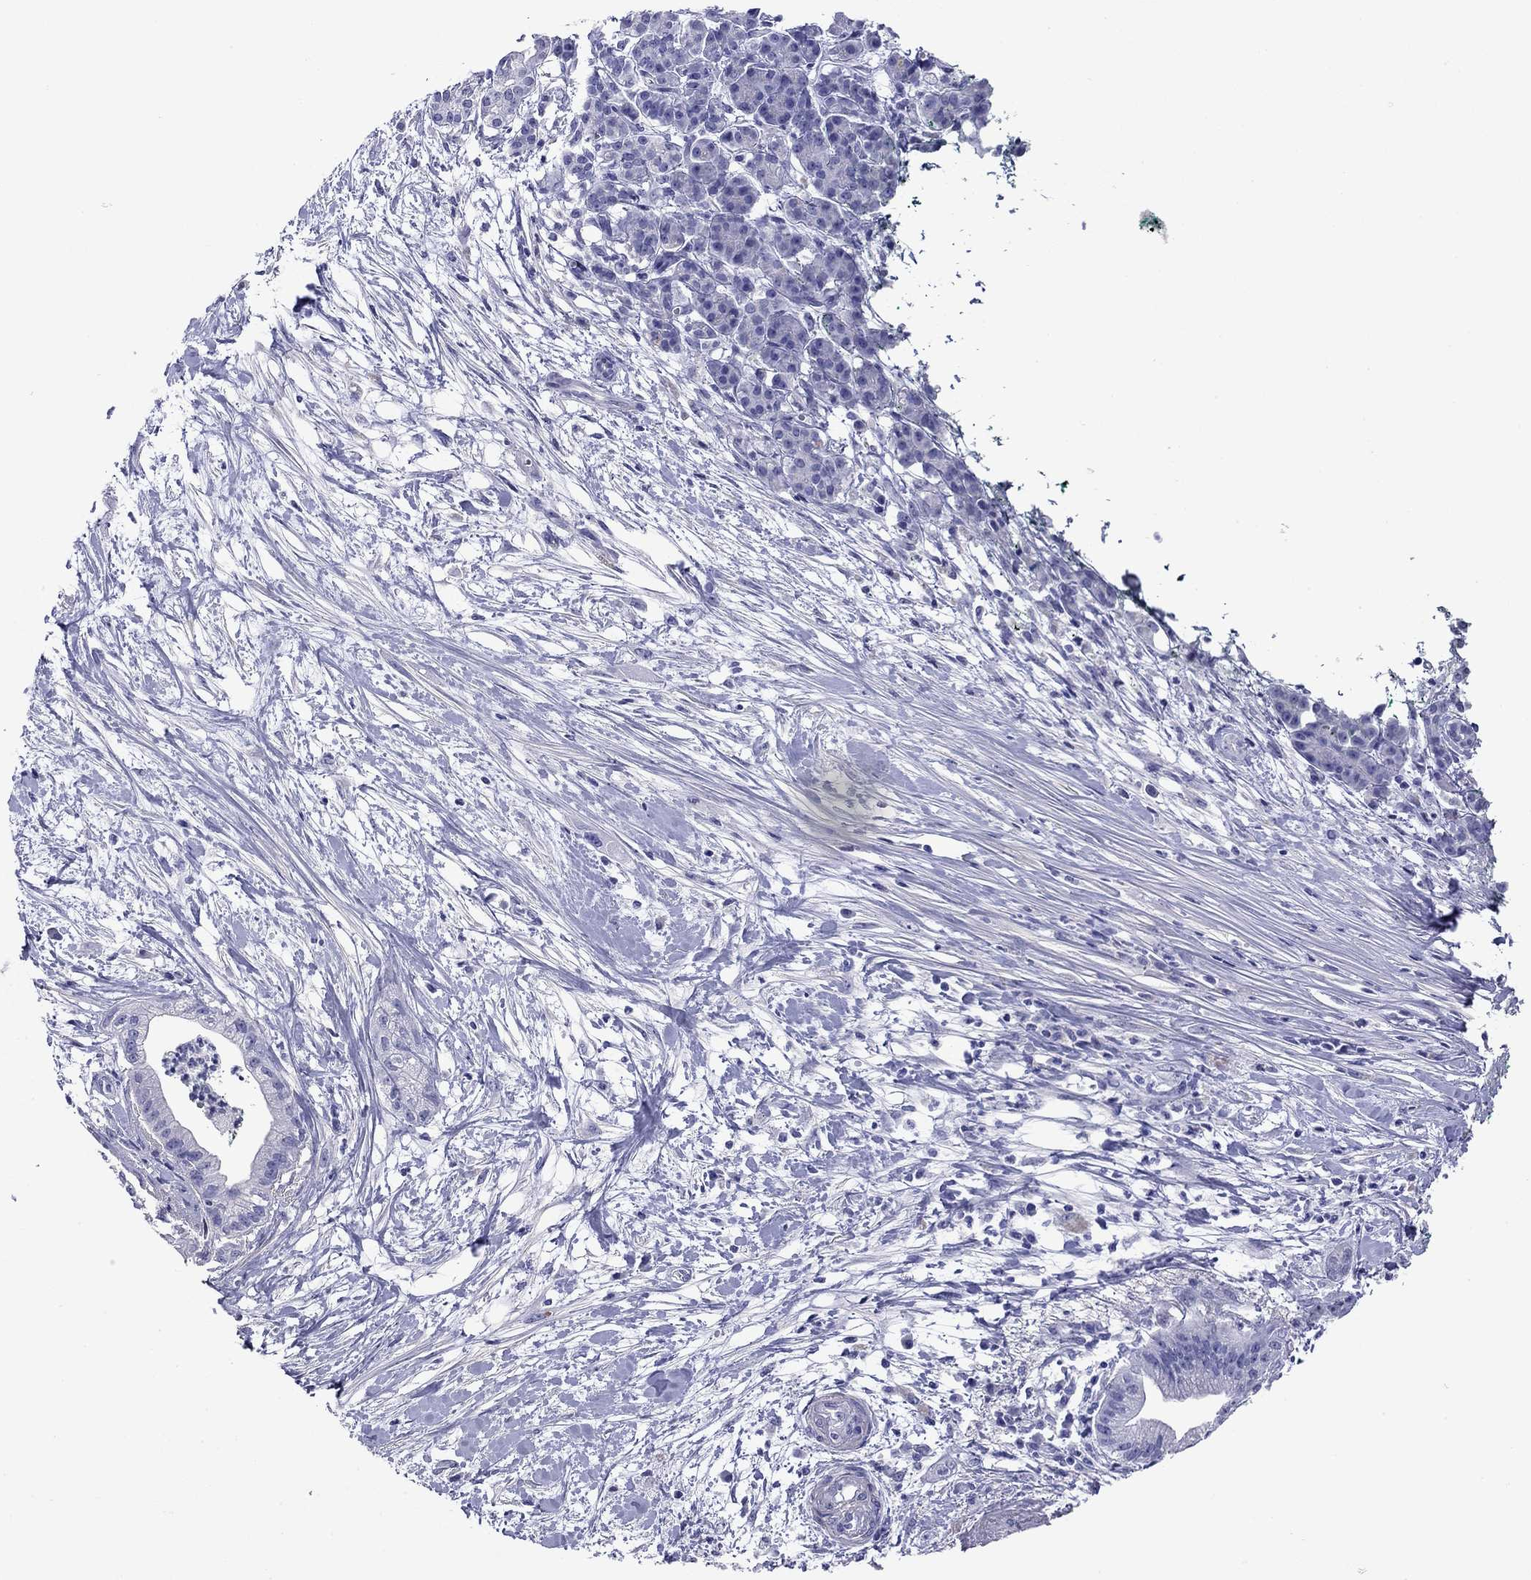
{"staining": {"intensity": "negative", "quantity": "none", "location": "none"}, "tissue": "pancreatic cancer", "cell_type": "Tumor cells", "image_type": "cancer", "snomed": [{"axis": "morphology", "description": "Normal tissue, NOS"}, {"axis": "morphology", "description": "Adenocarcinoma, NOS"}, {"axis": "topography", "description": "Lymph node"}, {"axis": "topography", "description": "Pancreas"}], "caption": "A high-resolution micrograph shows IHC staining of pancreatic cancer (adenocarcinoma), which exhibits no significant expression in tumor cells.", "gene": "KIAA2012", "patient": {"sex": "female", "age": 58}}